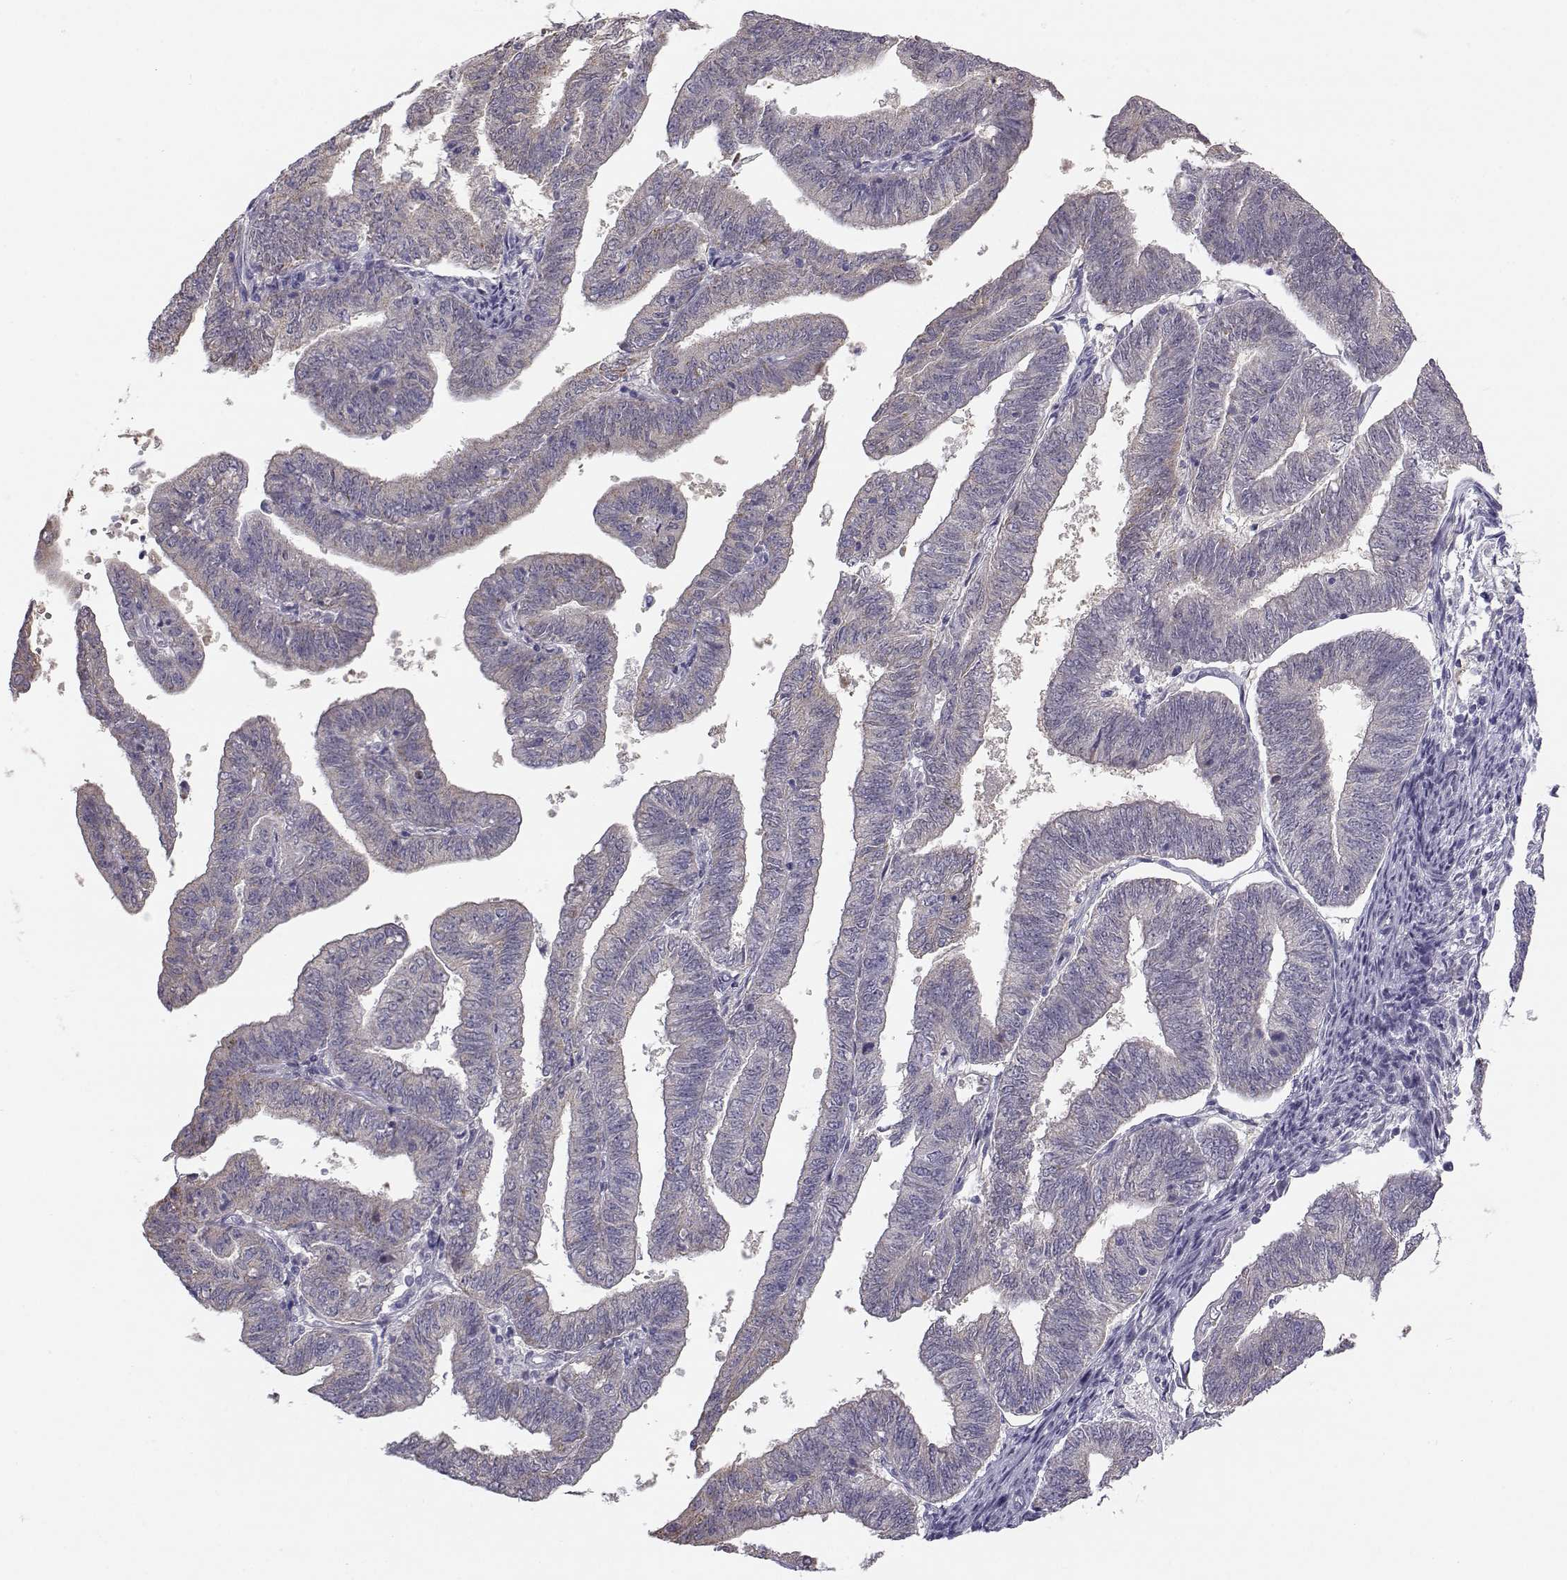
{"staining": {"intensity": "negative", "quantity": "none", "location": "none"}, "tissue": "endometrial cancer", "cell_type": "Tumor cells", "image_type": "cancer", "snomed": [{"axis": "morphology", "description": "Adenocarcinoma, NOS"}, {"axis": "topography", "description": "Endometrium"}], "caption": "Immunohistochemistry photomicrograph of human endometrial adenocarcinoma stained for a protein (brown), which exhibits no positivity in tumor cells.", "gene": "KCNMB4", "patient": {"sex": "female", "age": 82}}